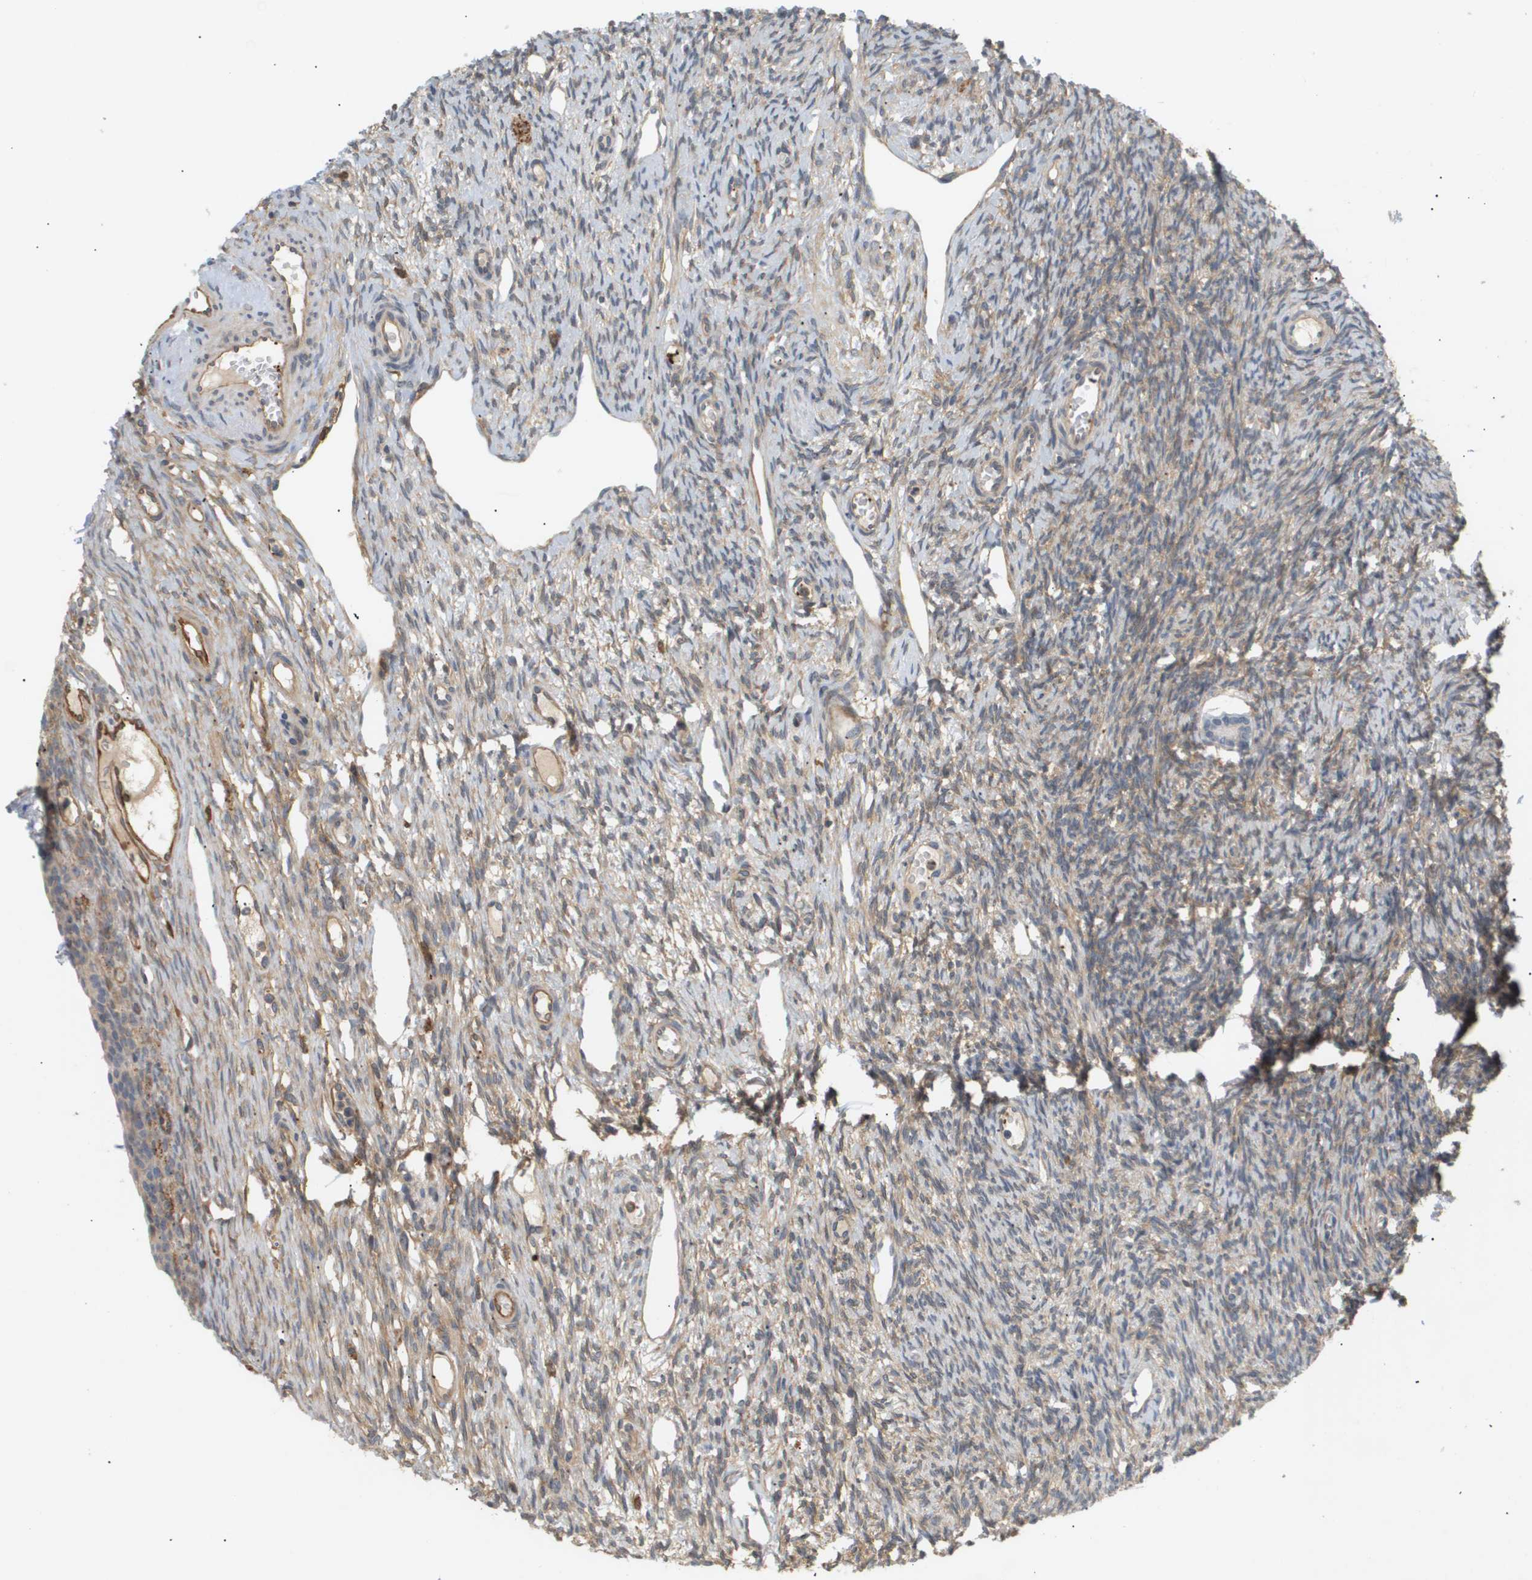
{"staining": {"intensity": "negative", "quantity": "none", "location": "none"}, "tissue": "ovary", "cell_type": "Follicle cells", "image_type": "normal", "snomed": [{"axis": "morphology", "description": "Normal tissue, NOS"}, {"axis": "topography", "description": "Ovary"}], "caption": "The micrograph exhibits no staining of follicle cells in benign ovary.", "gene": "CORO2B", "patient": {"sex": "female", "age": 33}}